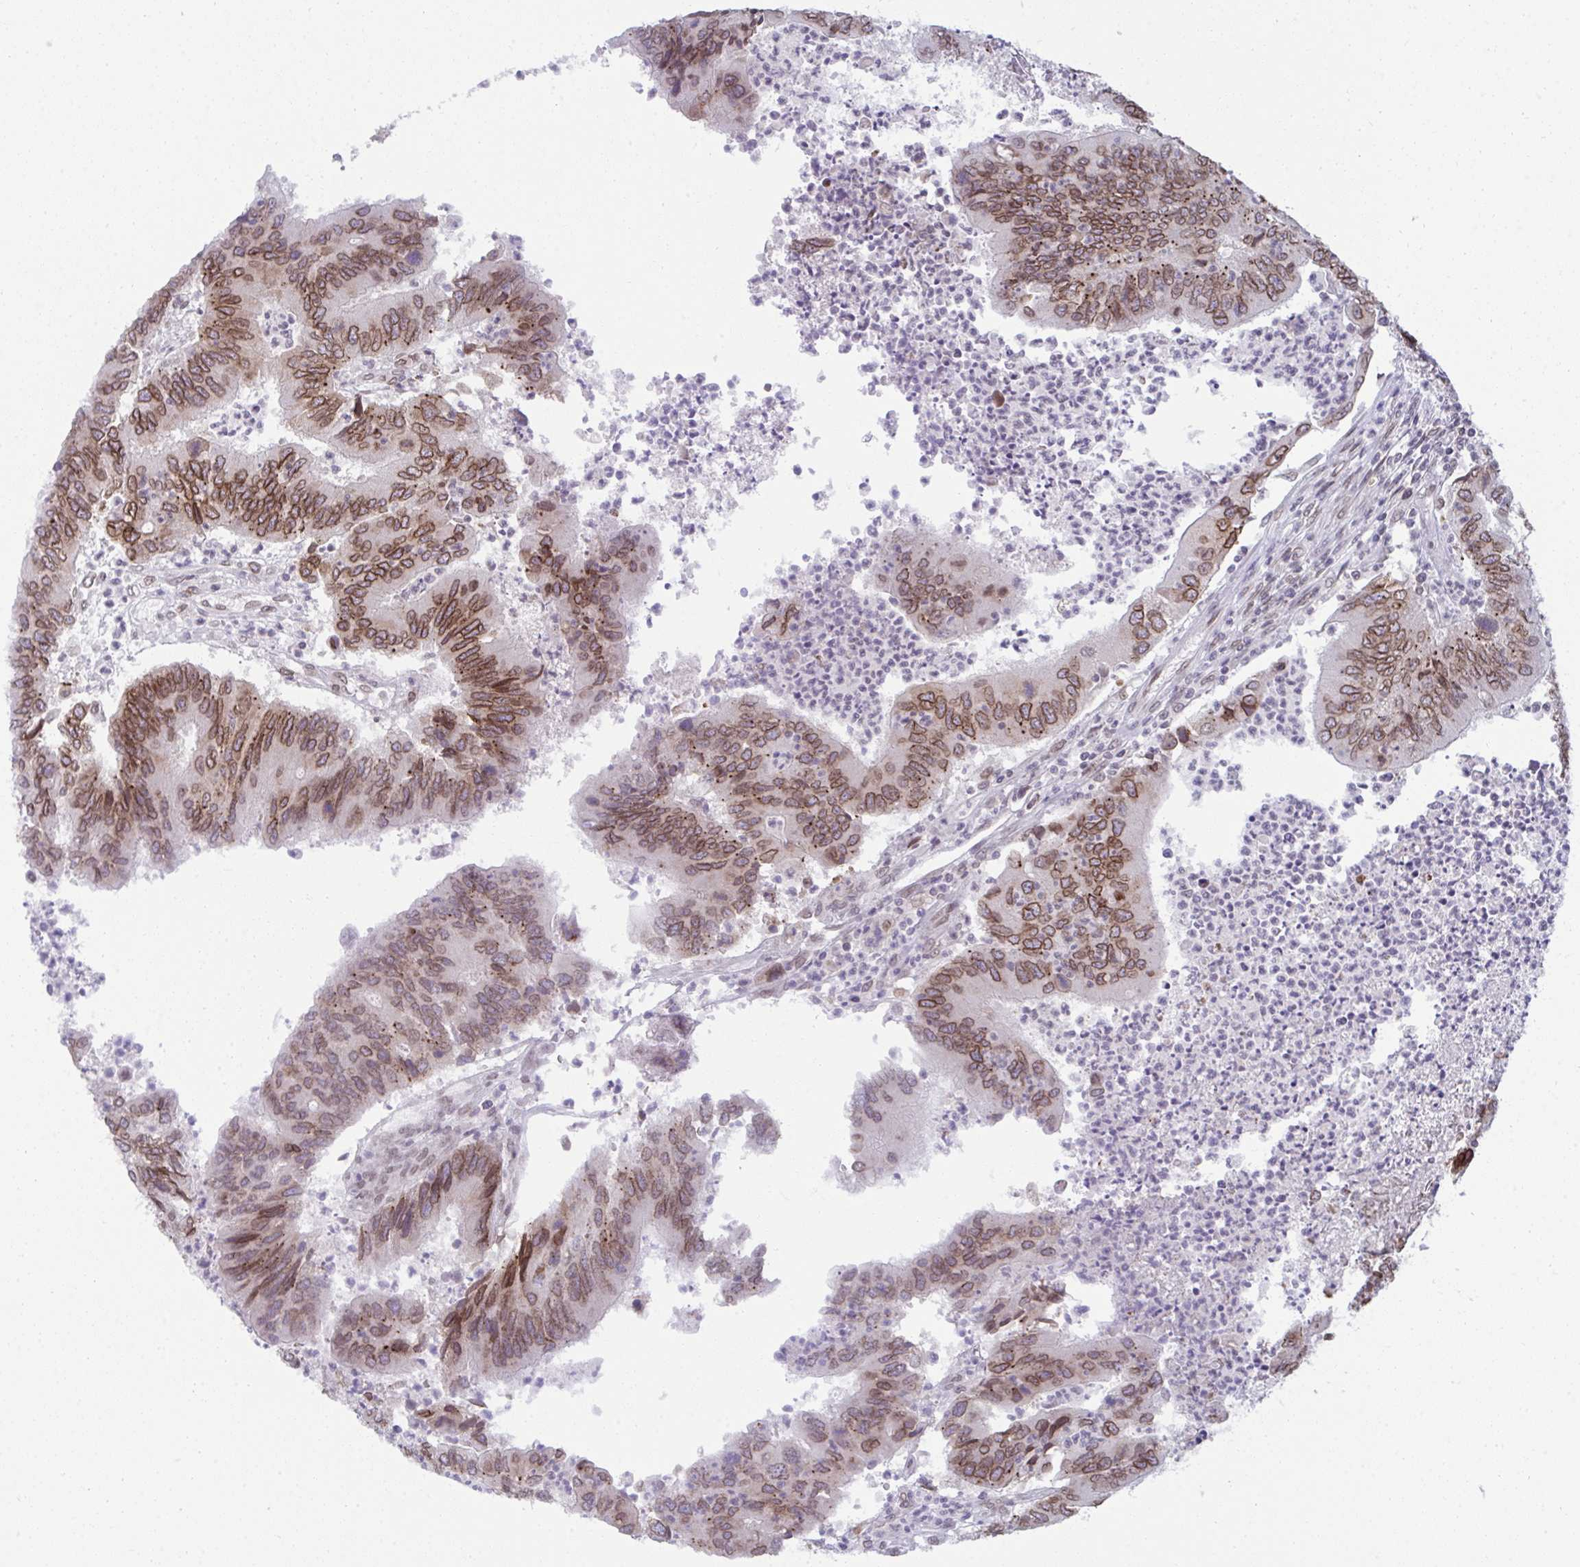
{"staining": {"intensity": "moderate", "quantity": ">75%", "location": "cytoplasmic/membranous,nuclear"}, "tissue": "colorectal cancer", "cell_type": "Tumor cells", "image_type": "cancer", "snomed": [{"axis": "morphology", "description": "Adenocarcinoma, NOS"}, {"axis": "topography", "description": "Colon"}], "caption": "Protein analysis of adenocarcinoma (colorectal) tissue demonstrates moderate cytoplasmic/membranous and nuclear positivity in about >75% of tumor cells. (DAB (3,3'-diaminobenzidine) IHC, brown staining for protein, blue staining for nuclei).", "gene": "RANBP2", "patient": {"sex": "female", "age": 67}}